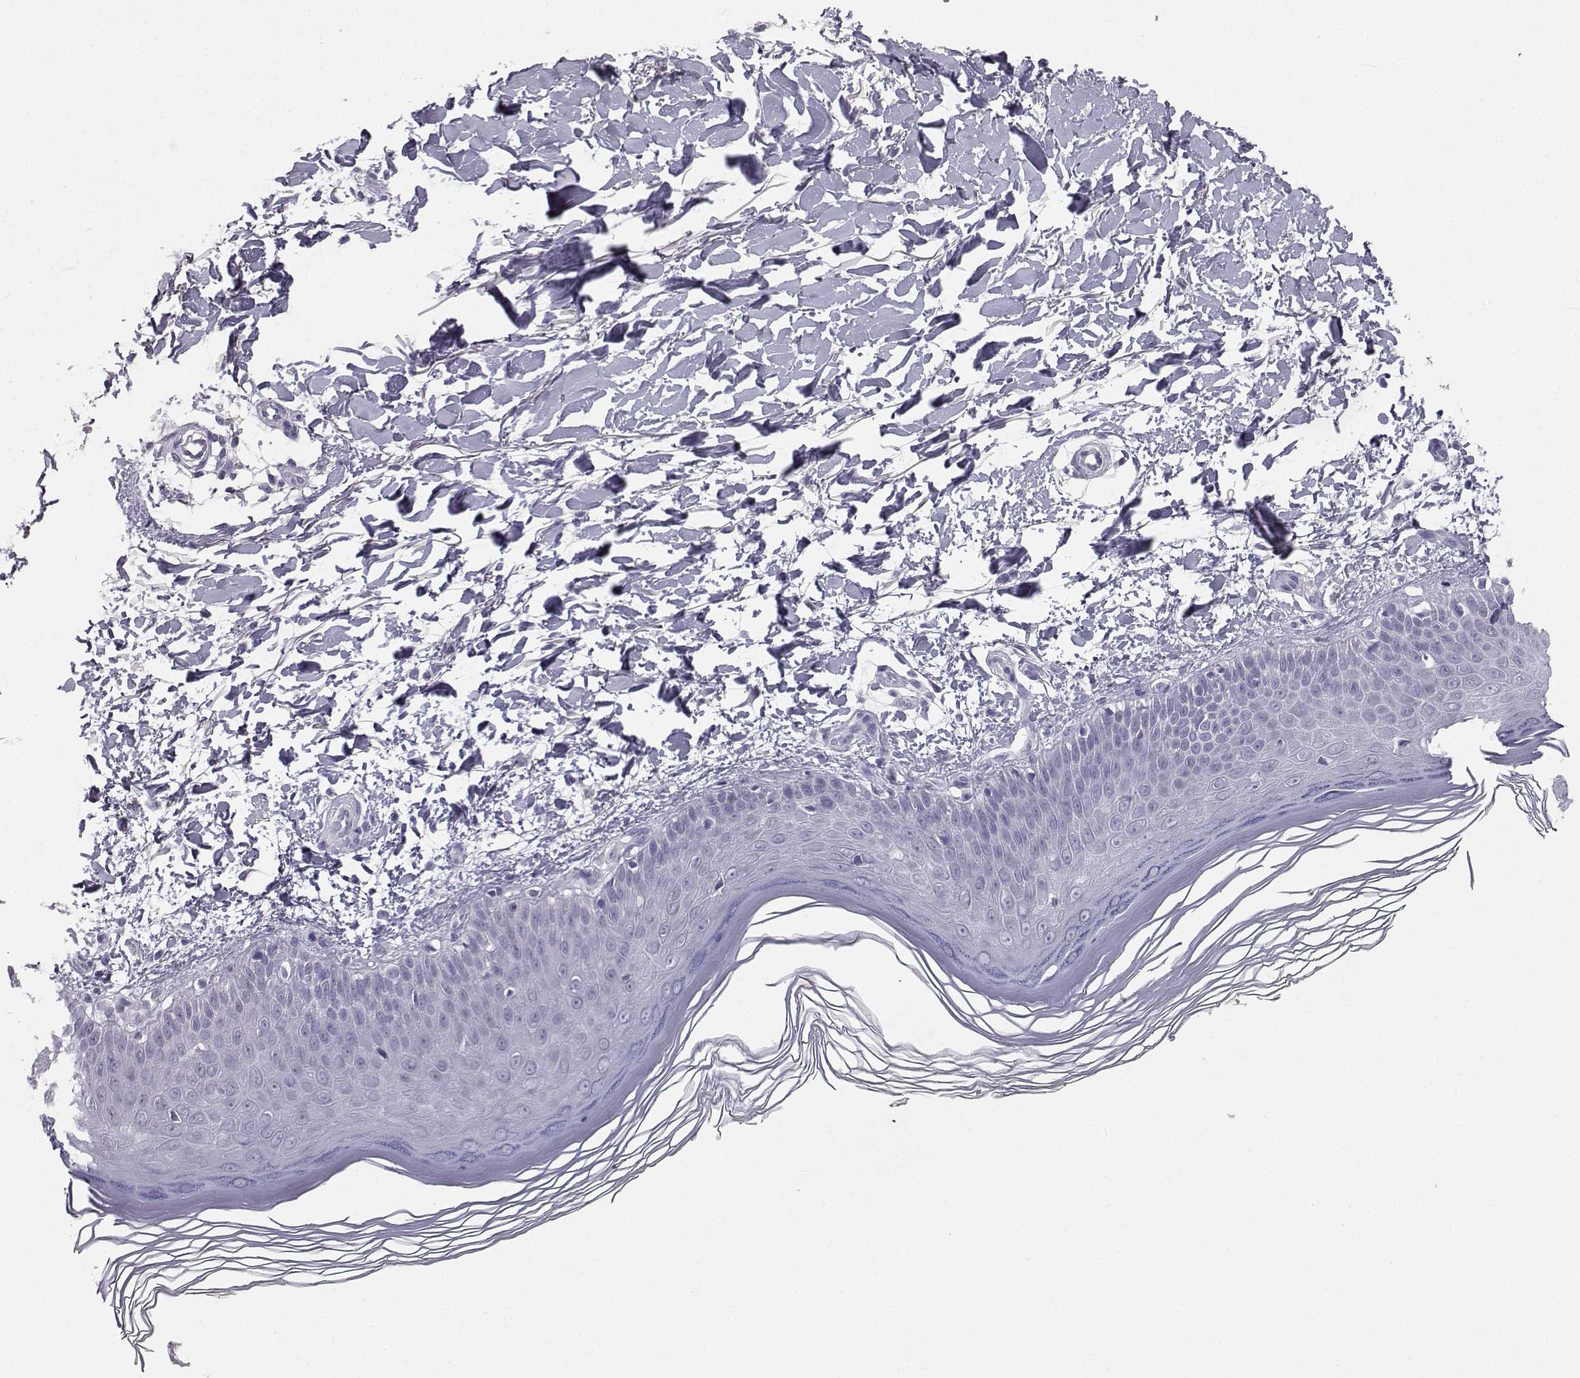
{"staining": {"intensity": "negative", "quantity": "none", "location": "none"}, "tissue": "skin", "cell_type": "Fibroblasts", "image_type": "normal", "snomed": [{"axis": "morphology", "description": "Normal tissue, NOS"}, {"axis": "topography", "description": "Skin"}], "caption": "Immunohistochemical staining of unremarkable skin displays no significant staining in fibroblasts. (DAB (3,3'-diaminobenzidine) IHC visualized using brightfield microscopy, high magnification).", "gene": "SYCE1", "patient": {"sex": "female", "age": 62}}